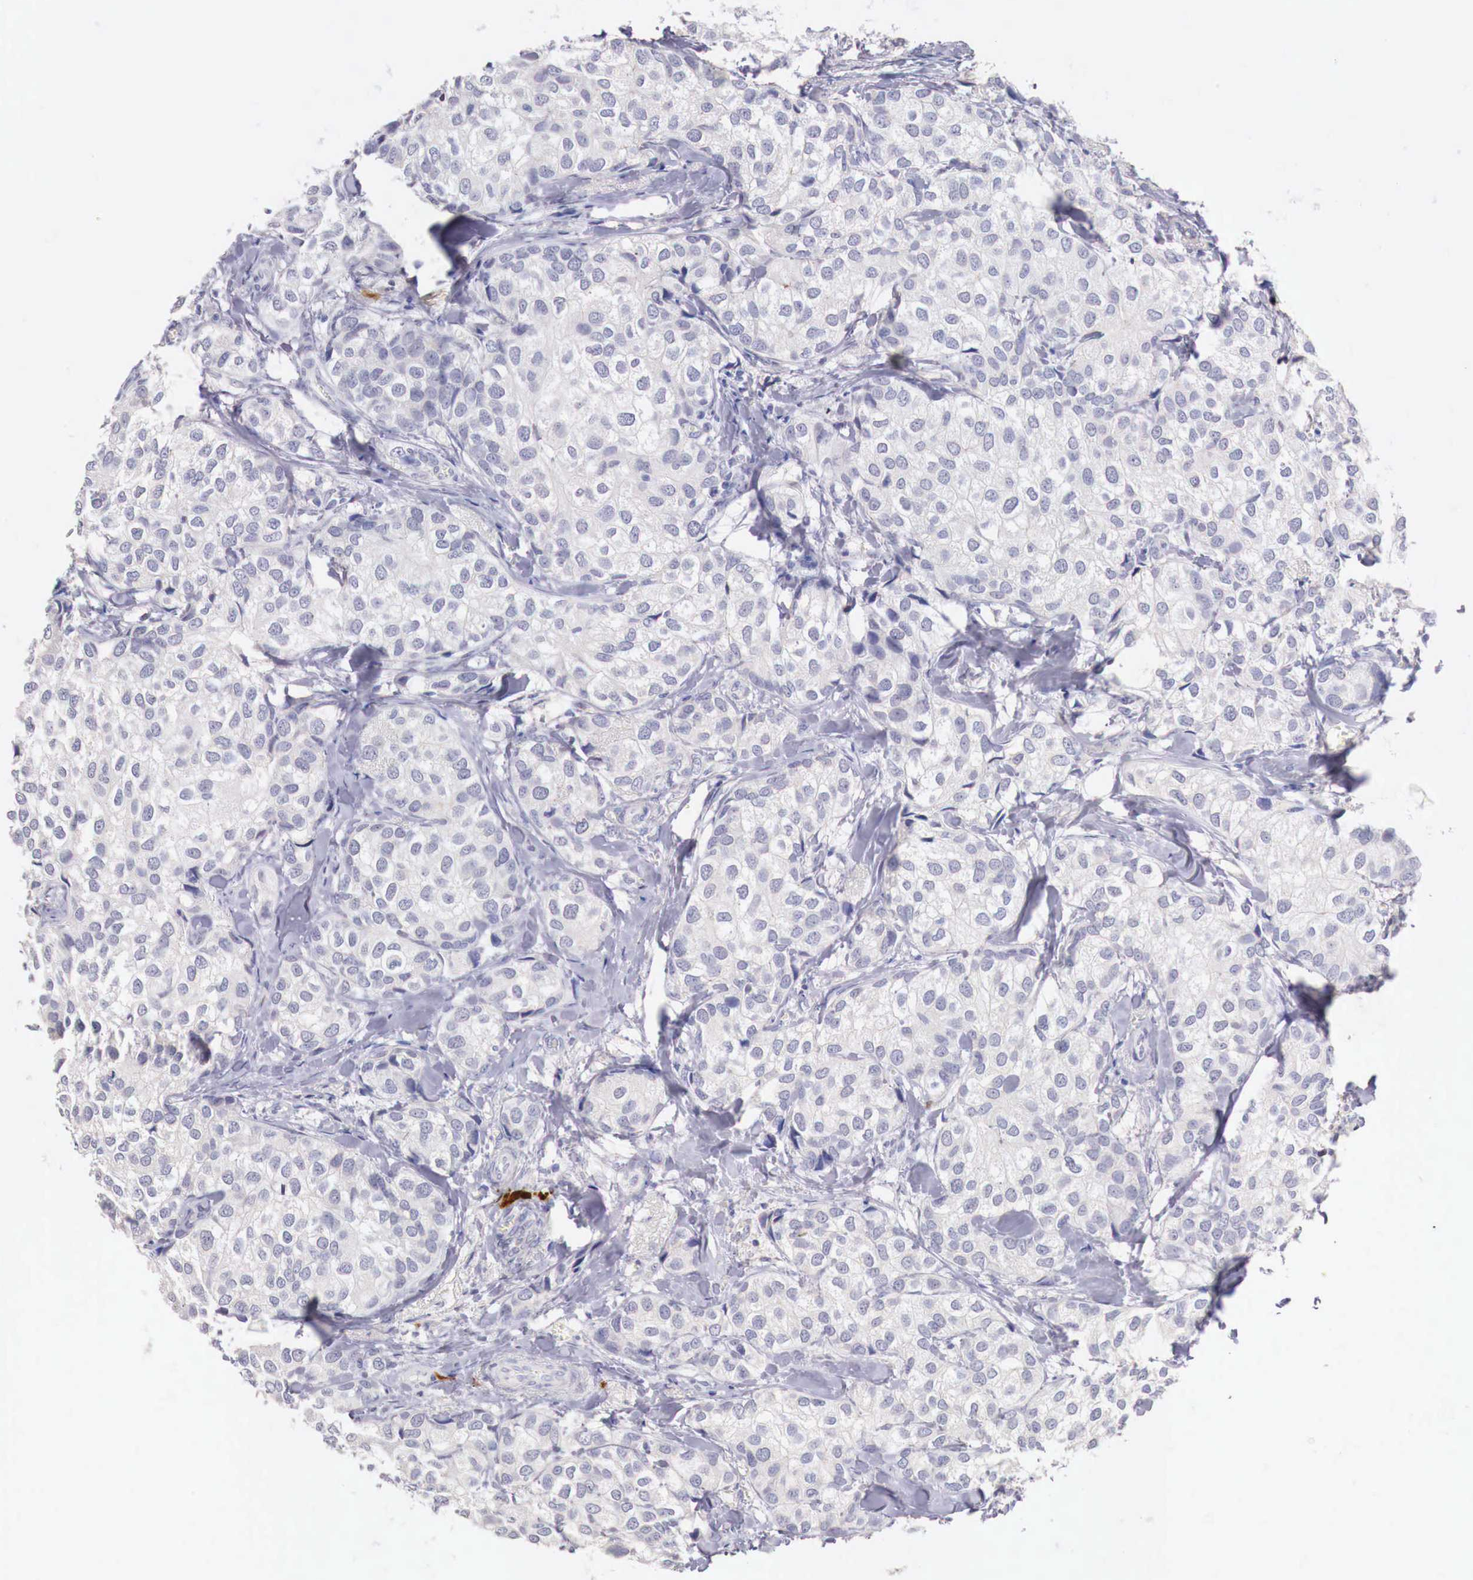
{"staining": {"intensity": "negative", "quantity": "none", "location": "none"}, "tissue": "breast cancer", "cell_type": "Tumor cells", "image_type": "cancer", "snomed": [{"axis": "morphology", "description": "Duct carcinoma"}, {"axis": "topography", "description": "Breast"}], "caption": "This is an IHC photomicrograph of breast cancer. There is no staining in tumor cells.", "gene": "ITIH6", "patient": {"sex": "female", "age": 68}}